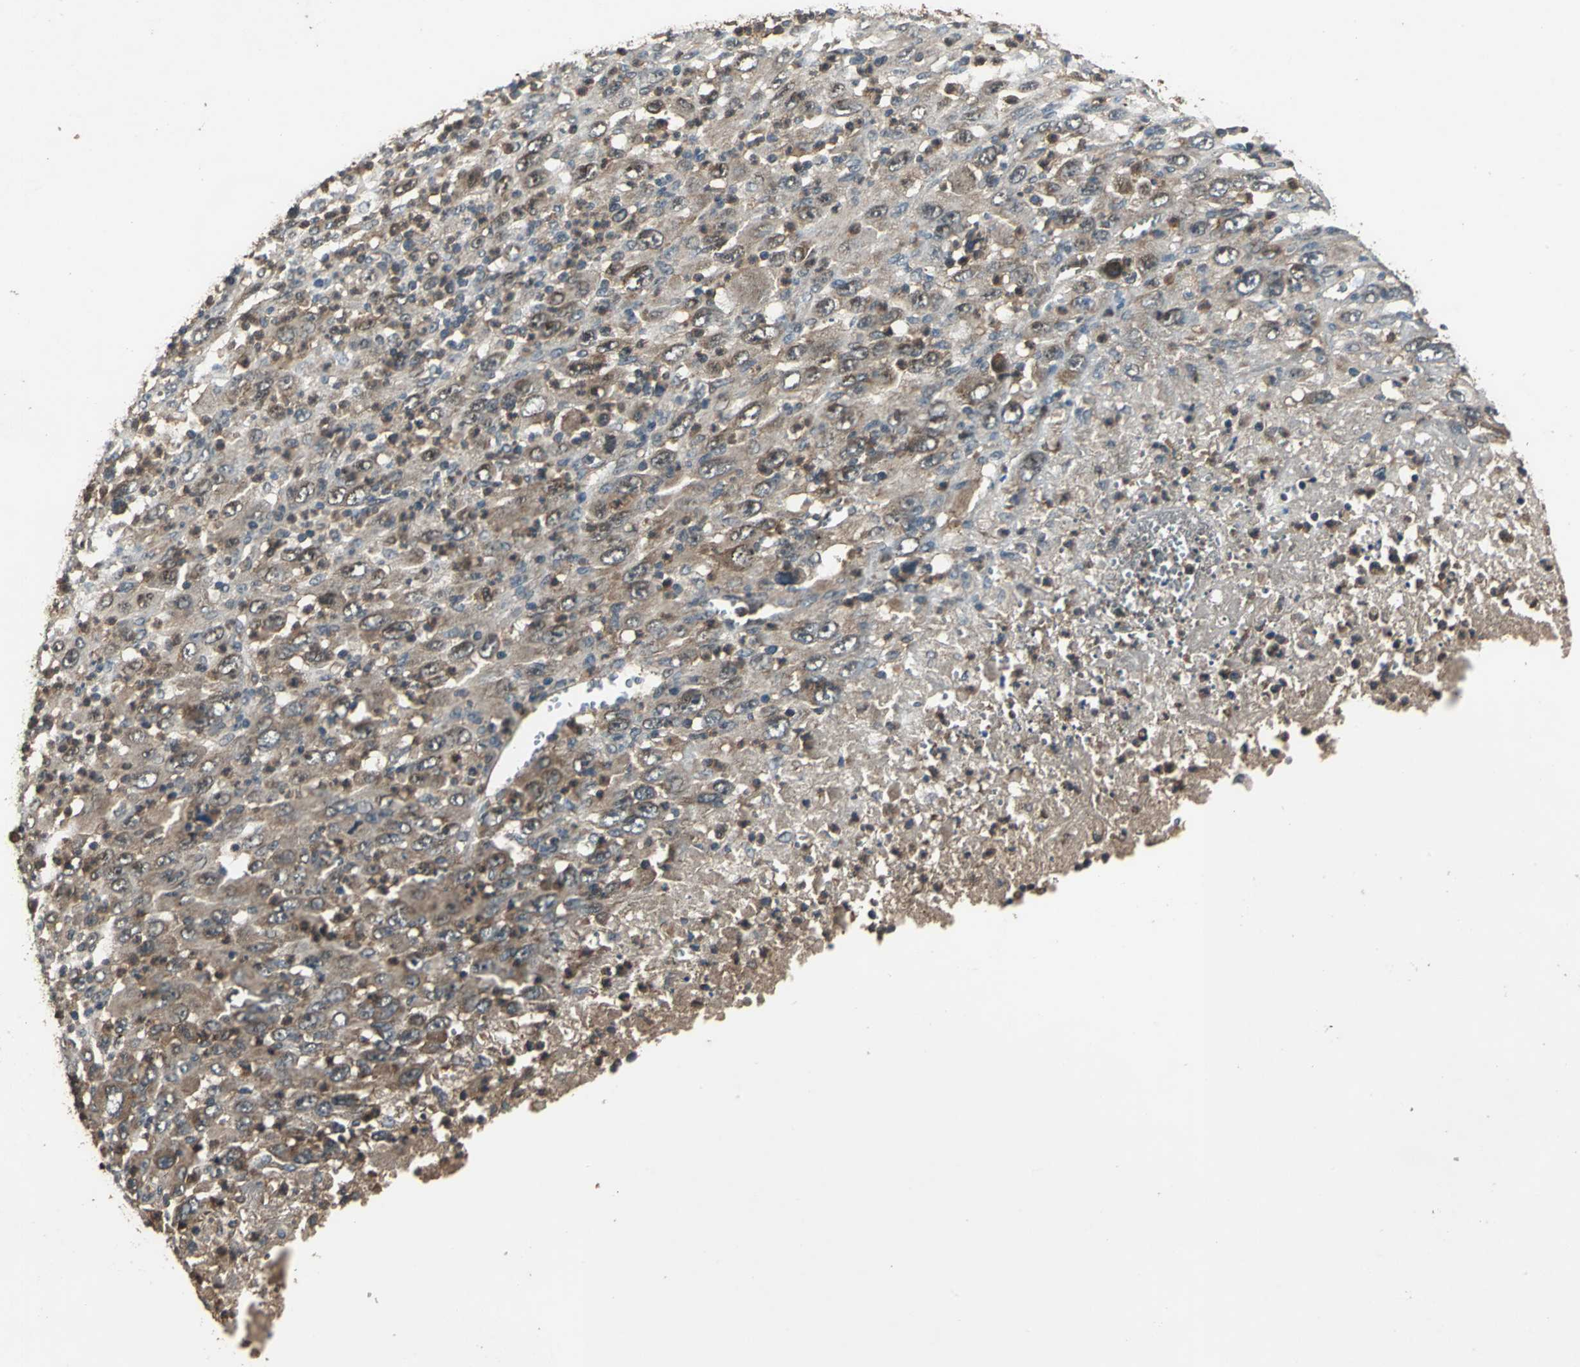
{"staining": {"intensity": "moderate", "quantity": ">75%", "location": "cytoplasmic/membranous"}, "tissue": "melanoma", "cell_type": "Tumor cells", "image_type": "cancer", "snomed": [{"axis": "morphology", "description": "Malignant melanoma, Metastatic site"}, {"axis": "topography", "description": "Skin"}], "caption": "Immunohistochemical staining of melanoma demonstrates moderate cytoplasmic/membranous protein positivity in approximately >75% of tumor cells.", "gene": "ZNF608", "patient": {"sex": "female", "age": 56}}